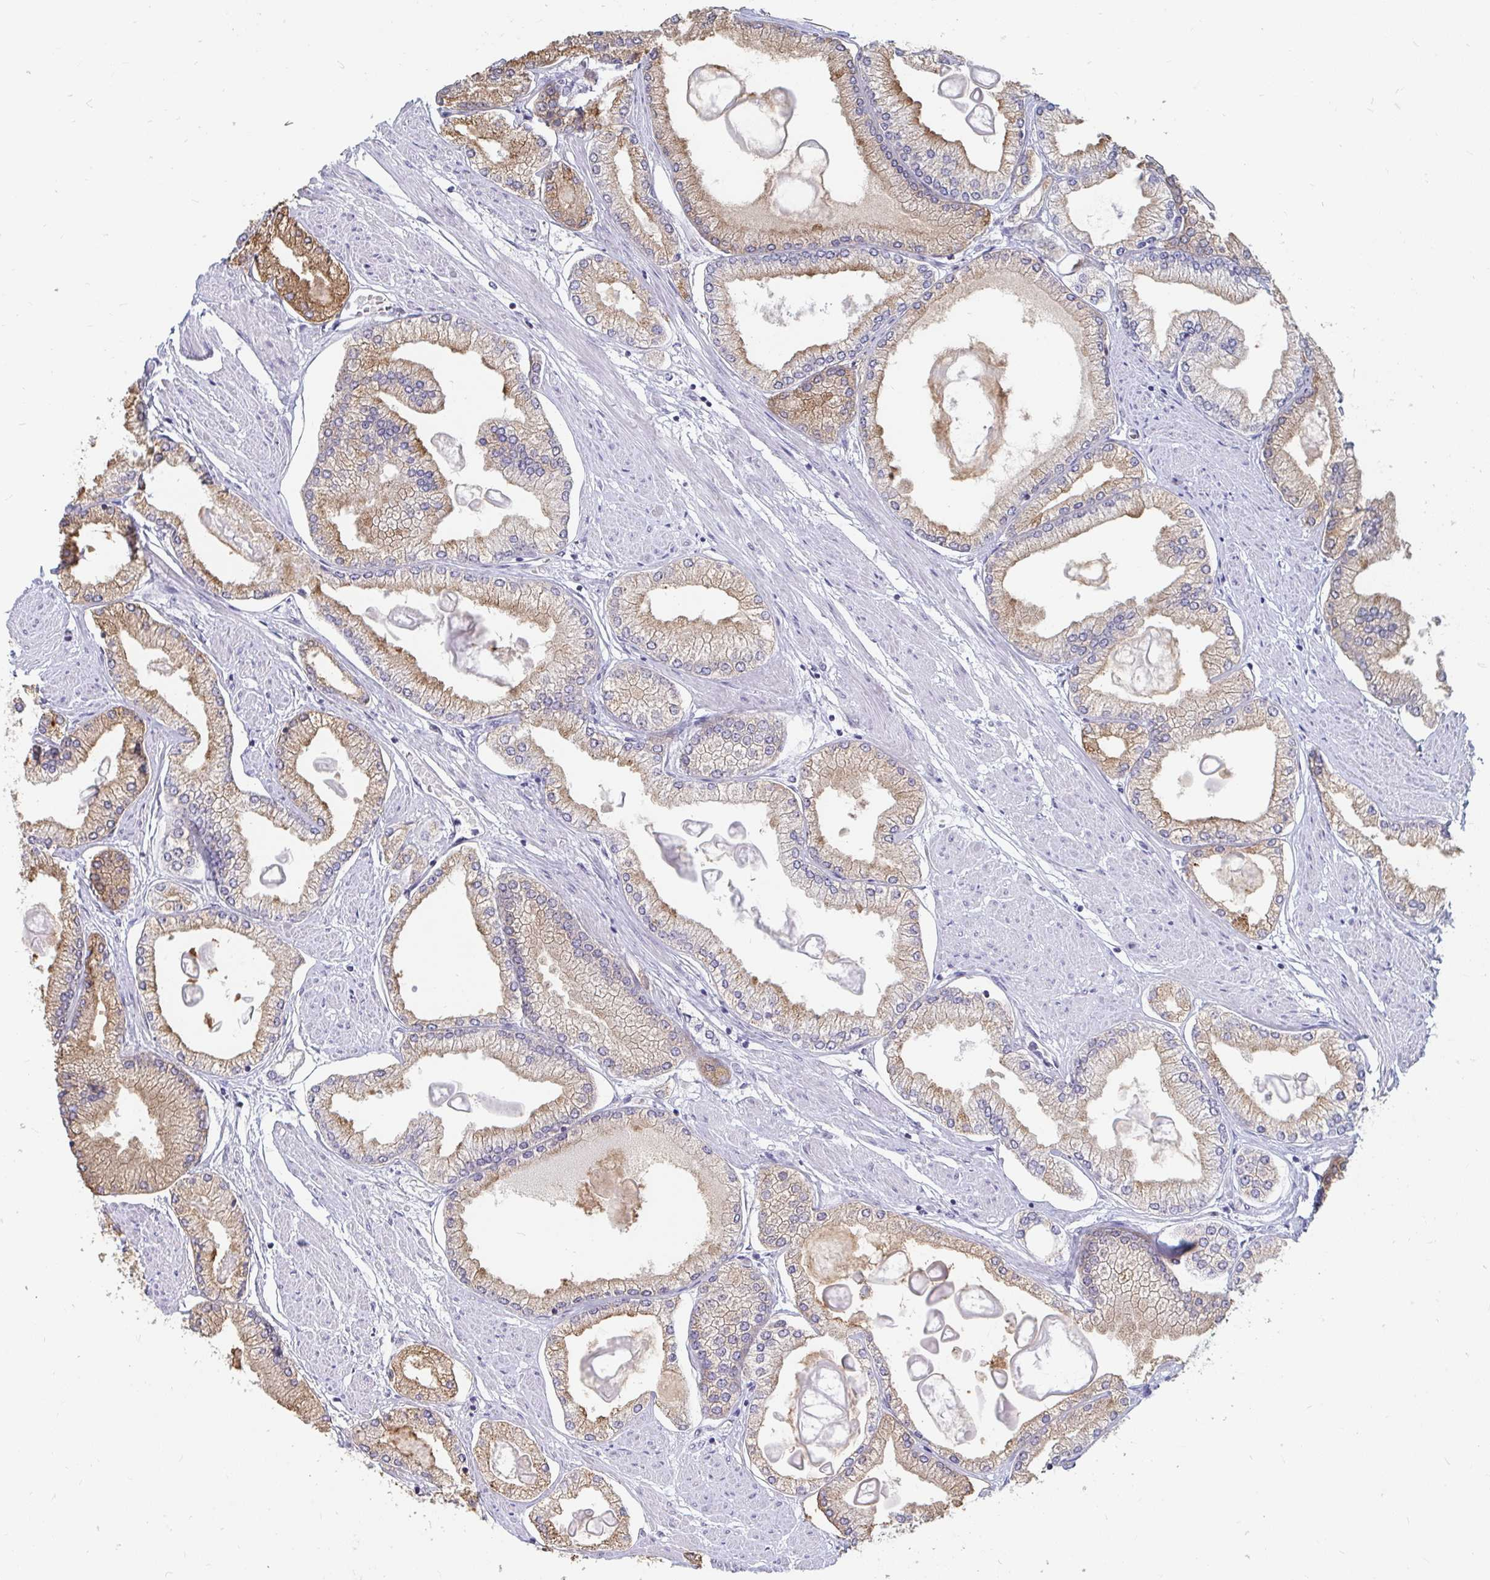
{"staining": {"intensity": "moderate", "quantity": "25%-75%", "location": "cytoplasmic/membranous"}, "tissue": "prostate cancer", "cell_type": "Tumor cells", "image_type": "cancer", "snomed": [{"axis": "morphology", "description": "Adenocarcinoma, High grade"}, {"axis": "topography", "description": "Prostate"}], "caption": "High-magnification brightfield microscopy of prostate cancer (high-grade adenocarcinoma) stained with DAB (3,3'-diaminobenzidine) (brown) and counterstained with hematoxylin (blue). tumor cells exhibit moderate cytoplasmic/membranous staining is seen in approximately25%-75% of cells. (brown staining indicates protein expression, while blue staining denotes nuclei).", "gene": "TRIP12", "patient": {"sex": "male", "age": 68}}